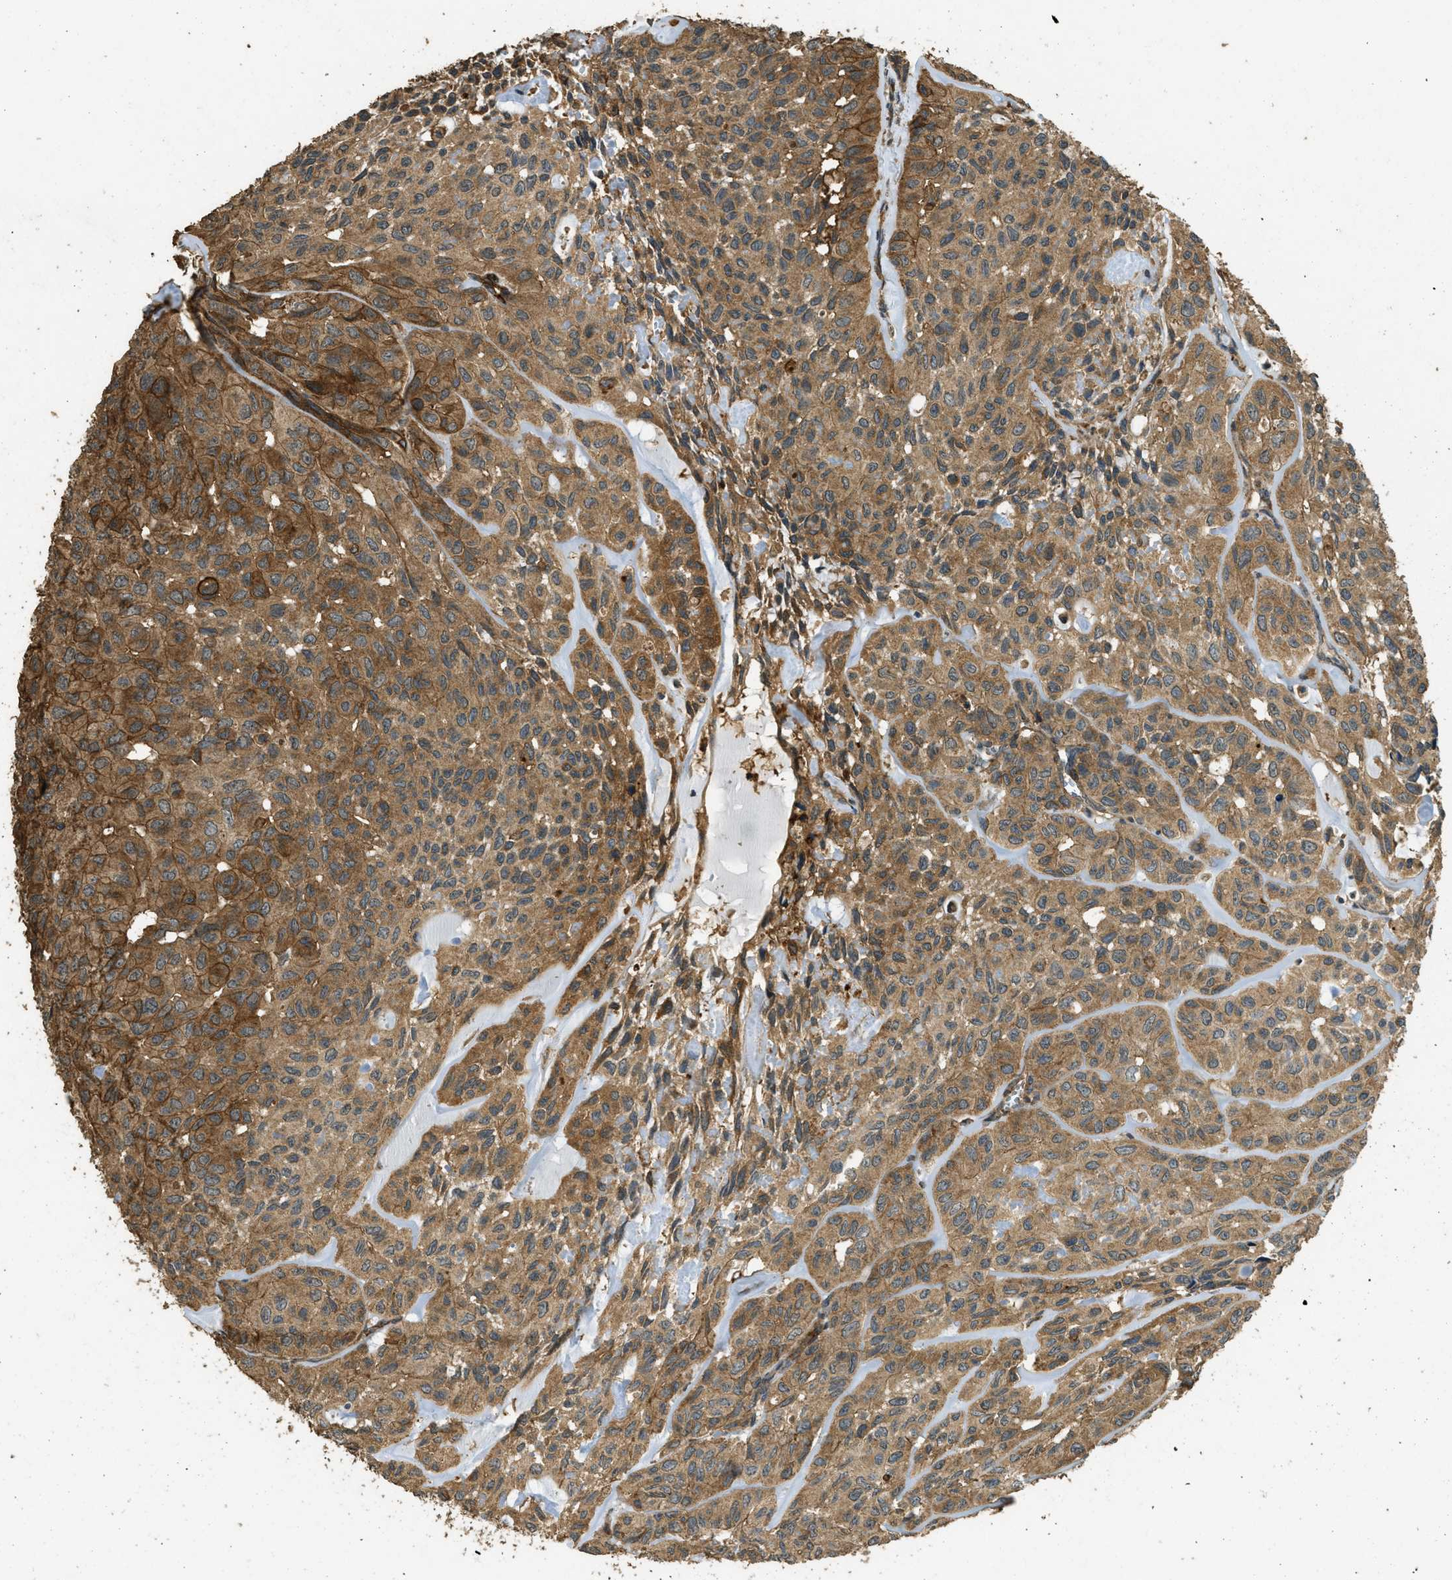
{"staining": {"intensity": "moderate", "quantity": ">75%", "location": "cytoplasmic/membranous"}, "tissue": "head and neck cancer", "cell_type": "Tumor cells", "image_type": "cancer", "snomed": [{"axis": "morphology", "description": "Adenocarcinoma, NOS"}, {"axis": "topography", "description": "Salivary gland, NOS"}, {"axis": "topography", "description": "Head-Neck"}], "caption": "High-power microscopy captured an immunohistochemistry (IHC) micrograph of adenocarcinoma (head and neck), revealing moderate cytoplasmic/membranous expression in approximately >75% of tumor cells.", "gene": "CD276", "patient": {"sex": "female", "age": 76}}